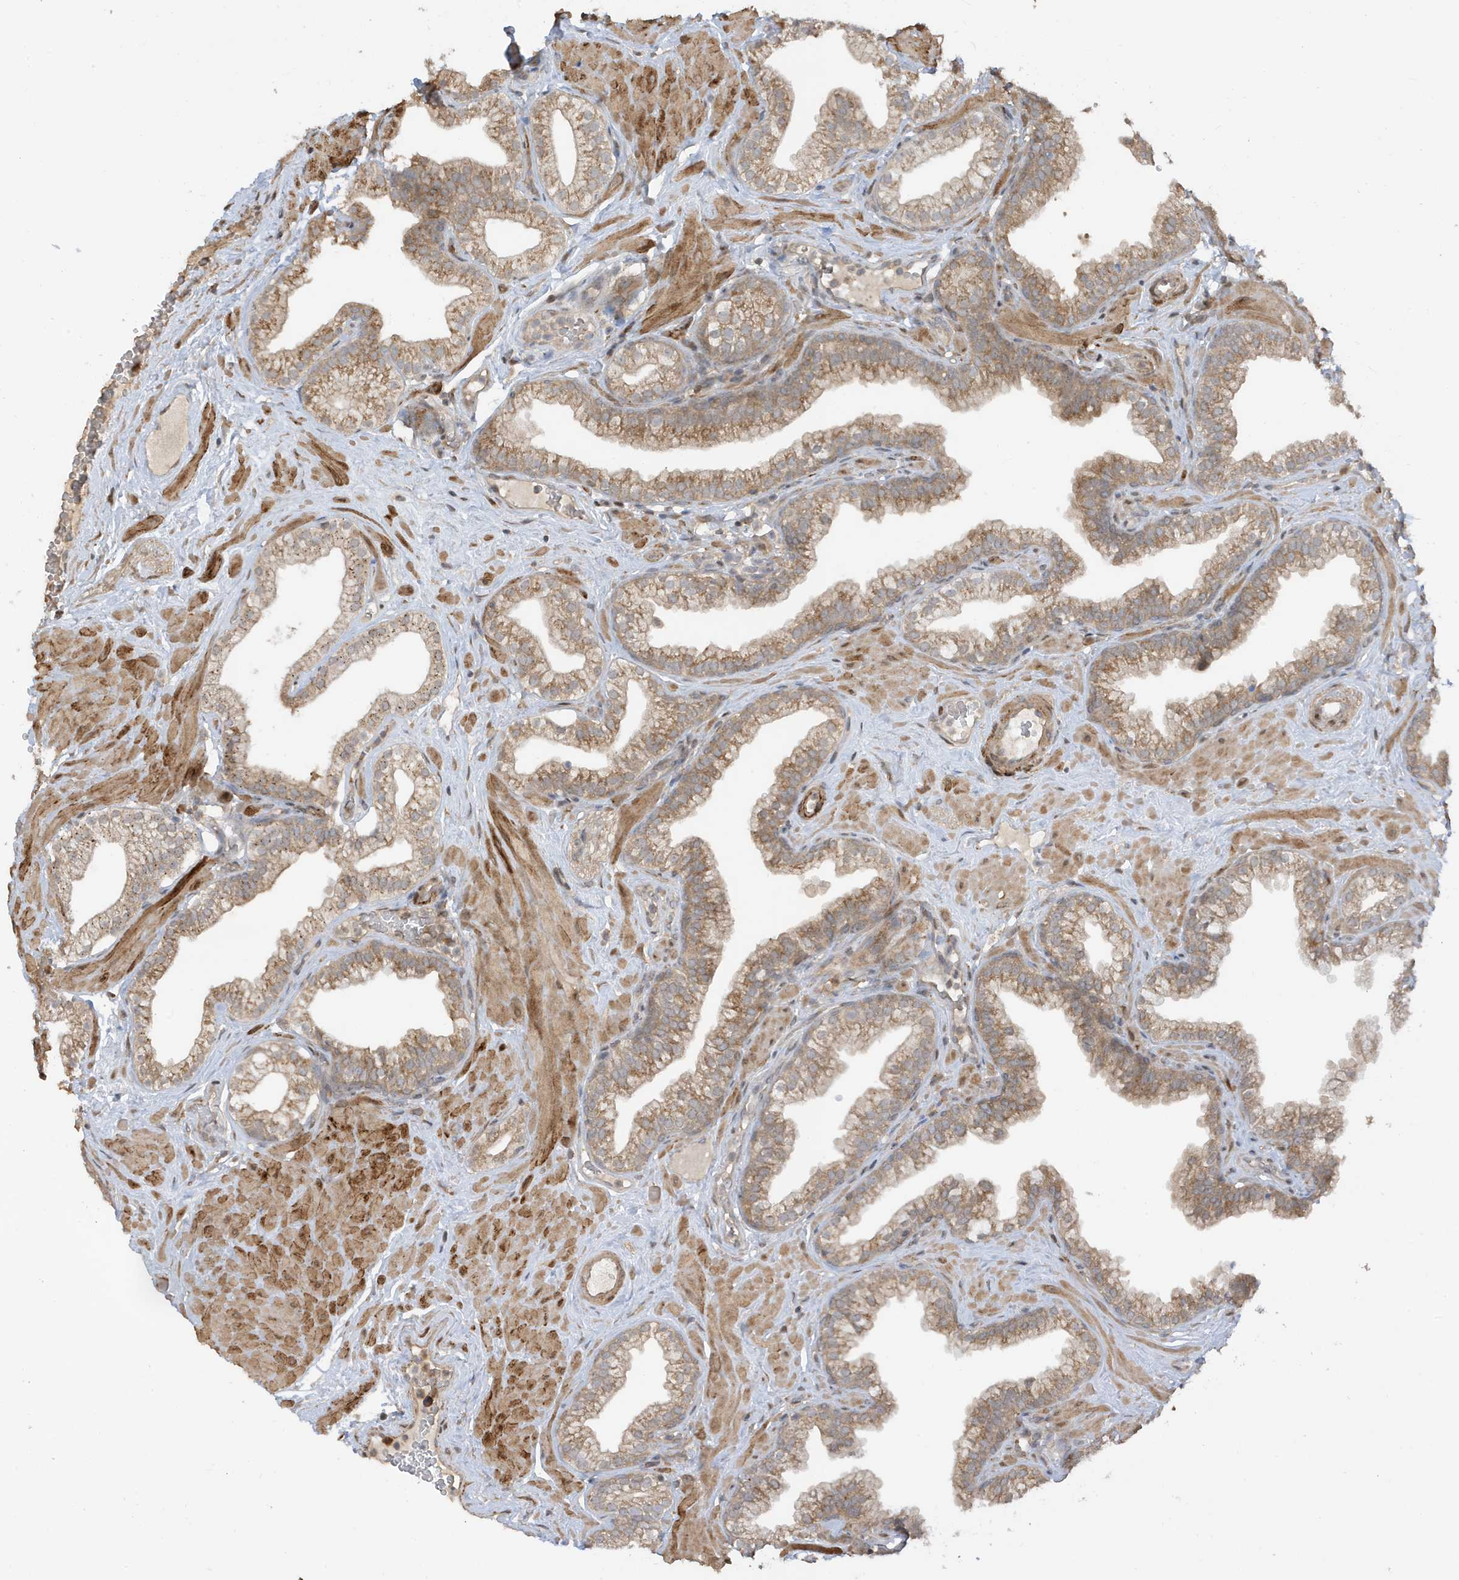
{"staining": {"intensity": "moderate", "quantity": "25%-75%", "location": "cytoplasmic/membranous"}, "tissue": "prostate", "cell_type": "Glandular cells", "image_type": "normal", "snomed": [{"axis": "morphology", "description": "Normal tissue, NOS"}, {"axis": "morphology", "description": "Urothelial carcinoma, Low grade"}, {"axis": "topography", "description": "Urinary bladder"}, {"axis": "topography", "description": "Prostate"}], "caption": "Prostate stained with immunohistochemistry (IHC) demonstrates moderate cytoplasmic/membranous expression in approximately 25%-75% of glandular cells. (IHC, brightfield microscopy, high magnification).", "gene": "TAB3", "patient": {"sex": "male", "age": 60}}